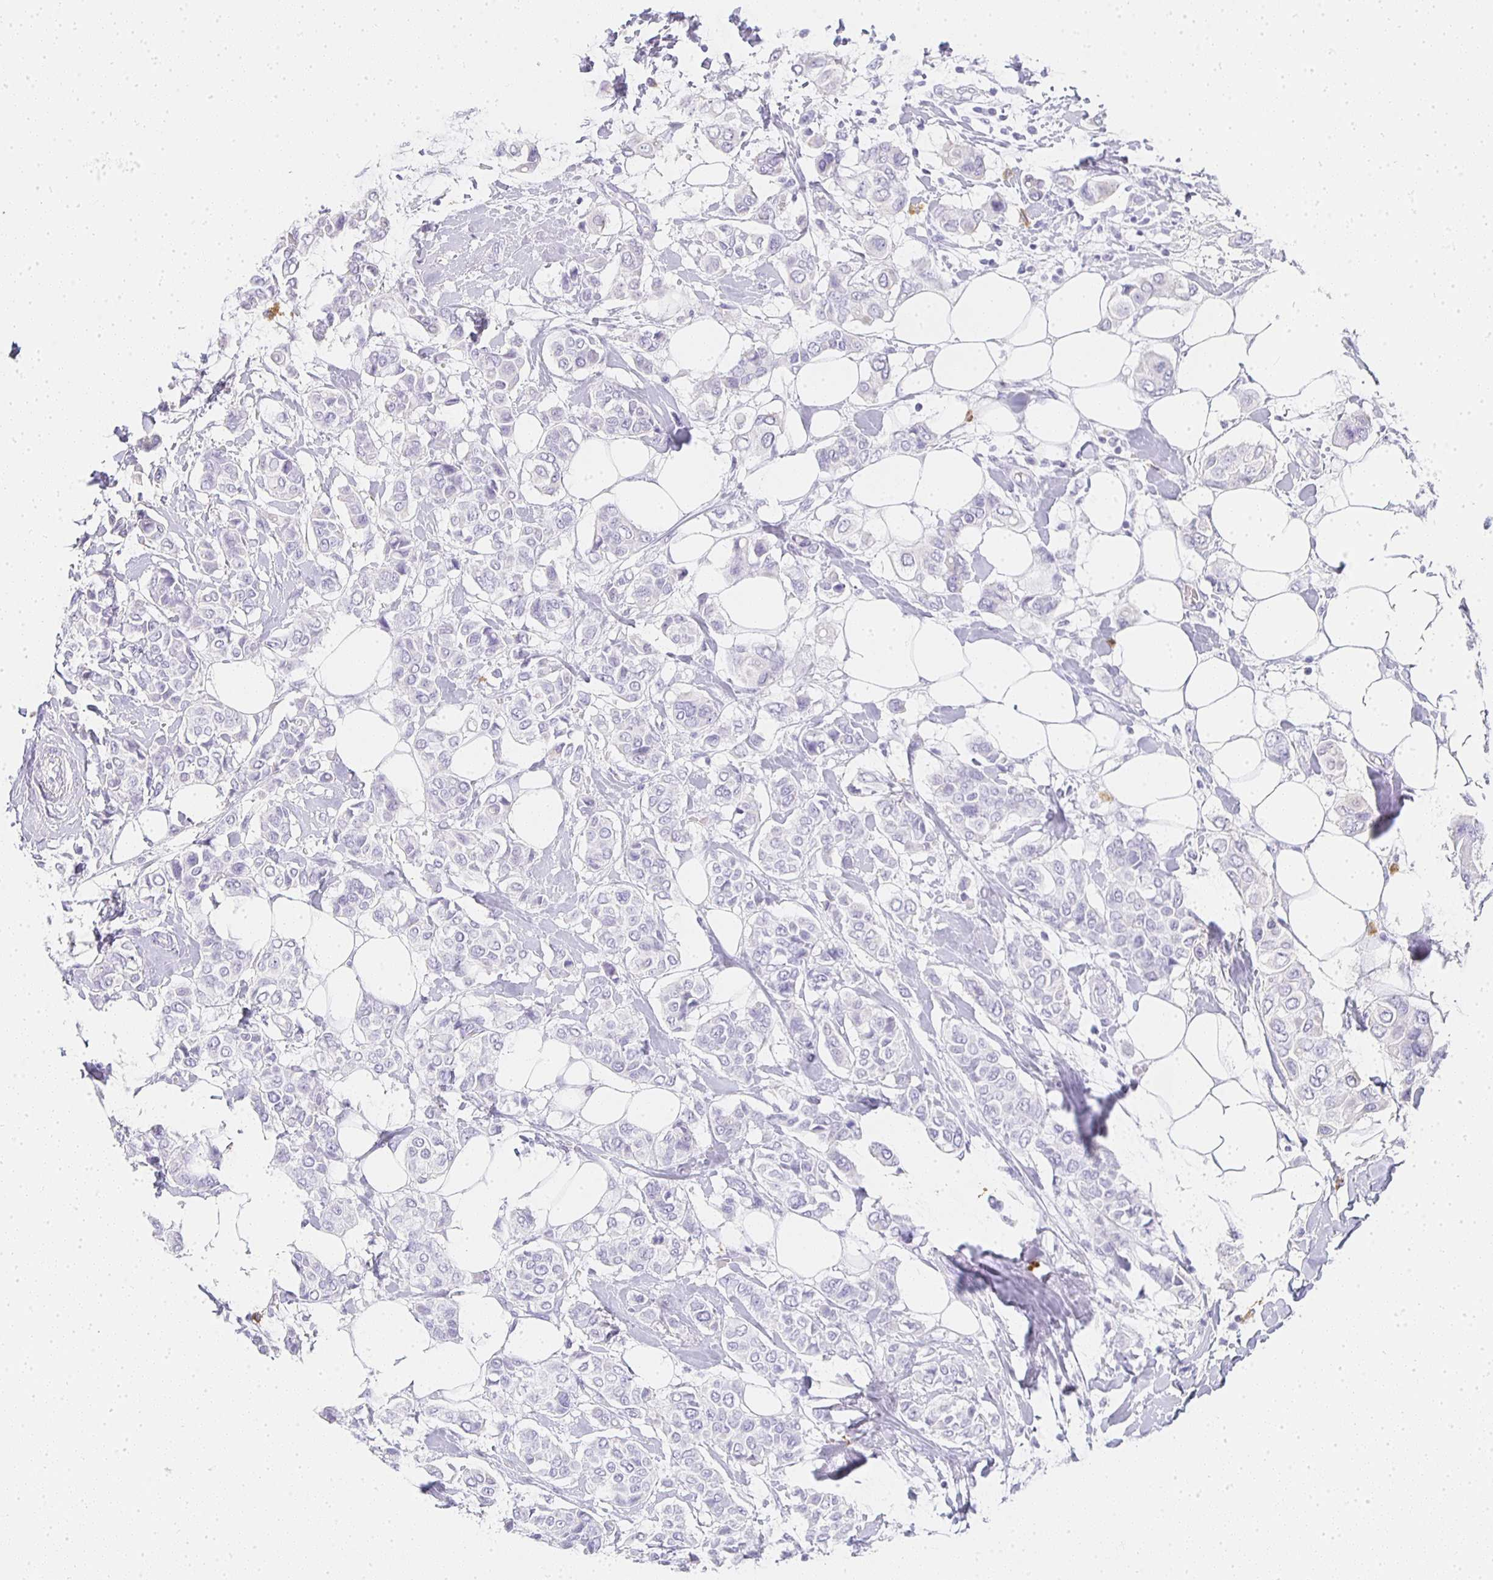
{"staining": {"intensity": "negative", "quantity": "none", "location": "none"}, "tissue": "breast cancer", "cell_type": "Tumor cells", "image_type": "cancer", "snomed": [{"axis": "morphology", "description": "Lobular carcinoma"}, {"axis": "topography", "description": "Breast"}], "caption": "Tumor cells are negative for protein expression in human breast lobular carcinoma. Brightfield microscopy of immunohistochemistry (IHC) stained with DAB (3,3'-diaminobenzidine) (brown) and hematoxylin (blue), captured at high magnification.", "gene": "TPSD1", "patient": {"sex": "female", "age": 51}}